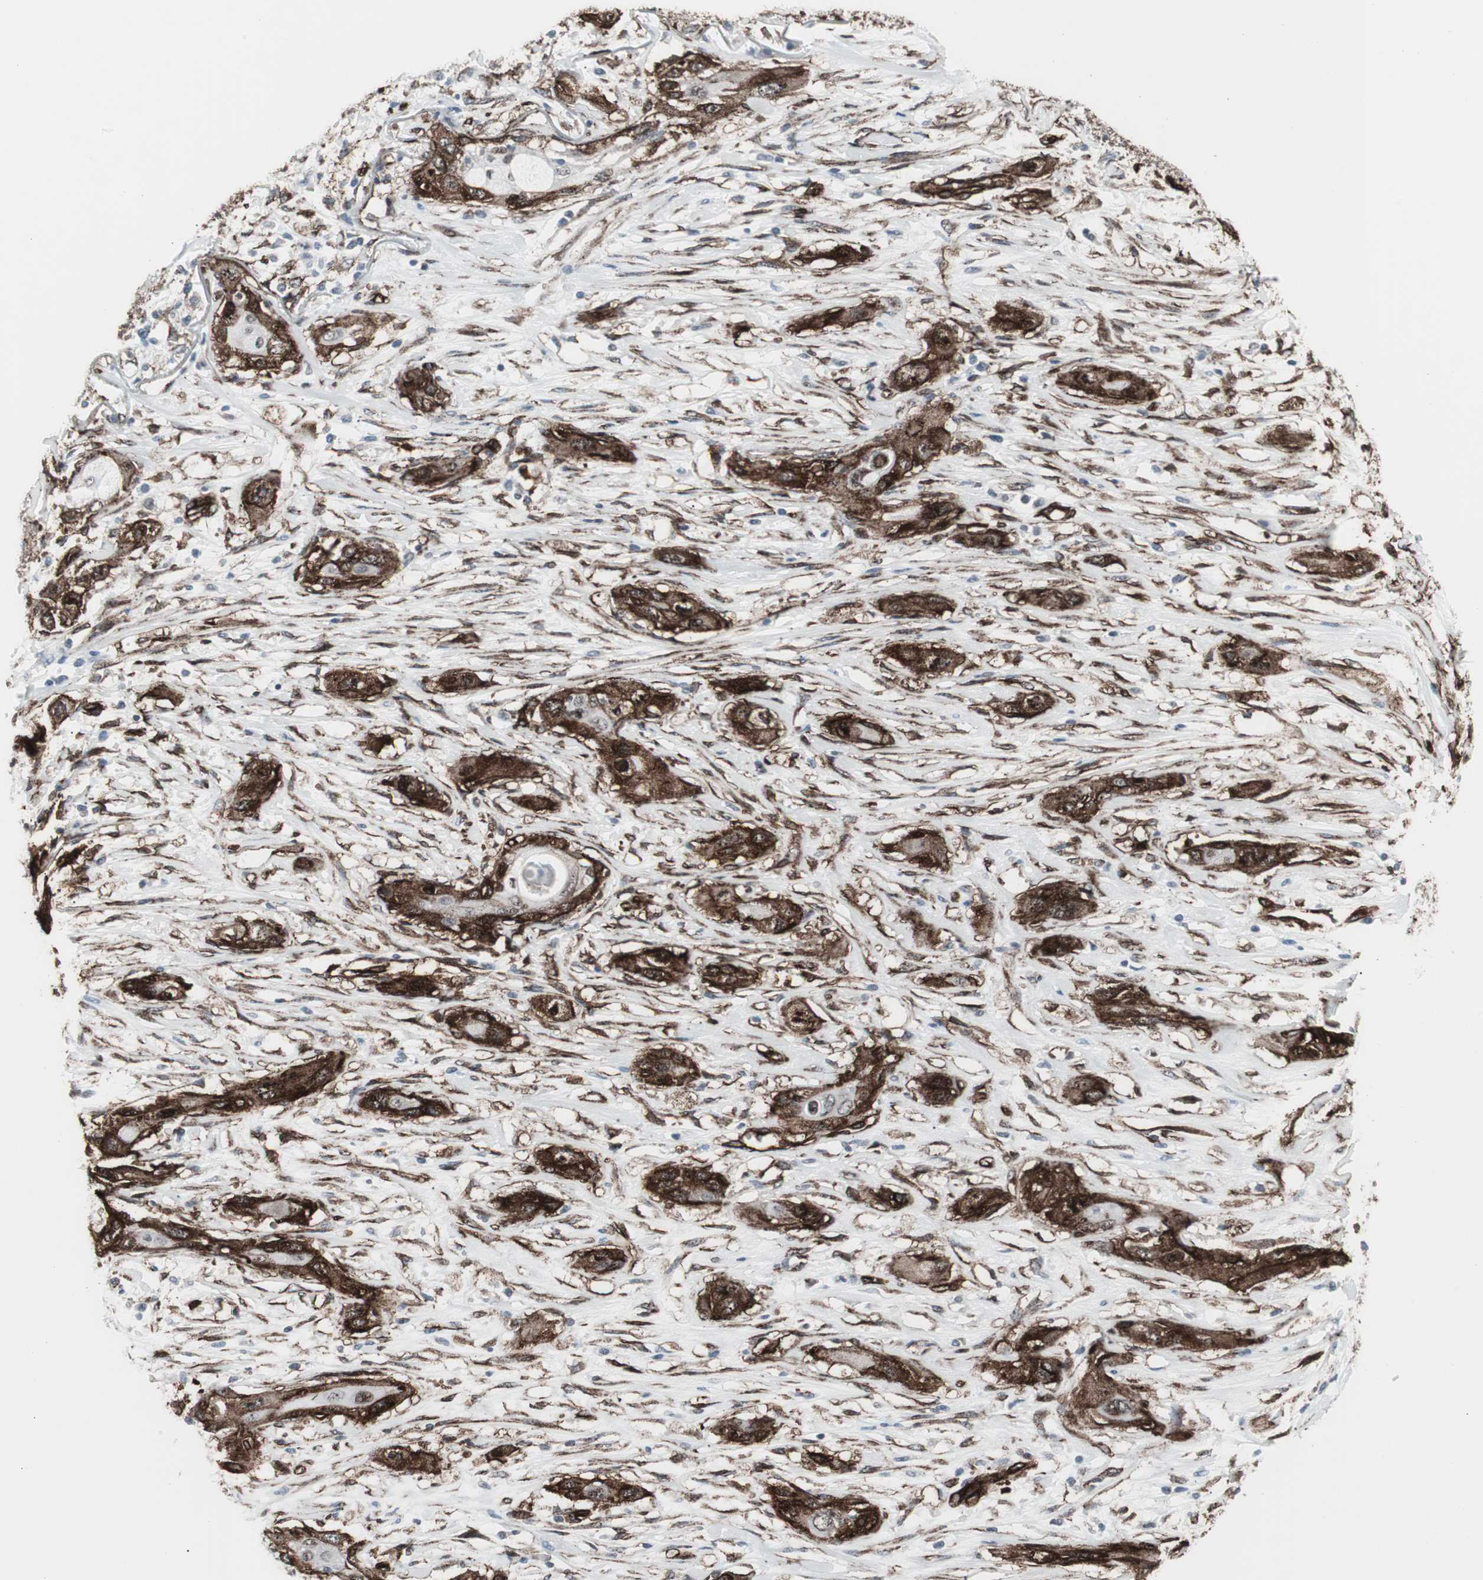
{"staining": {"intensity": "strong", "quantity": "25%-75%", "location": "cytoplasmic/membranous"}, "tissue": "lung cancer", "cell_type": "Tumor cells", "image_type": "cancer", "snomed": [{"axis": "morphology", "description": "Squamous cell carcinoma, NOS"}, {"axis": "topography", "description": "Lung"}], "caption": "There is high levels of strong cytoplasmic/membranous expression in tumor cells of lung cancer (squamous cell carcinoma), as demonstrated by immunohistochemical staining (brown color).", "gene": "PDGFA", "patient": {"sex": "female", "age": 47}}